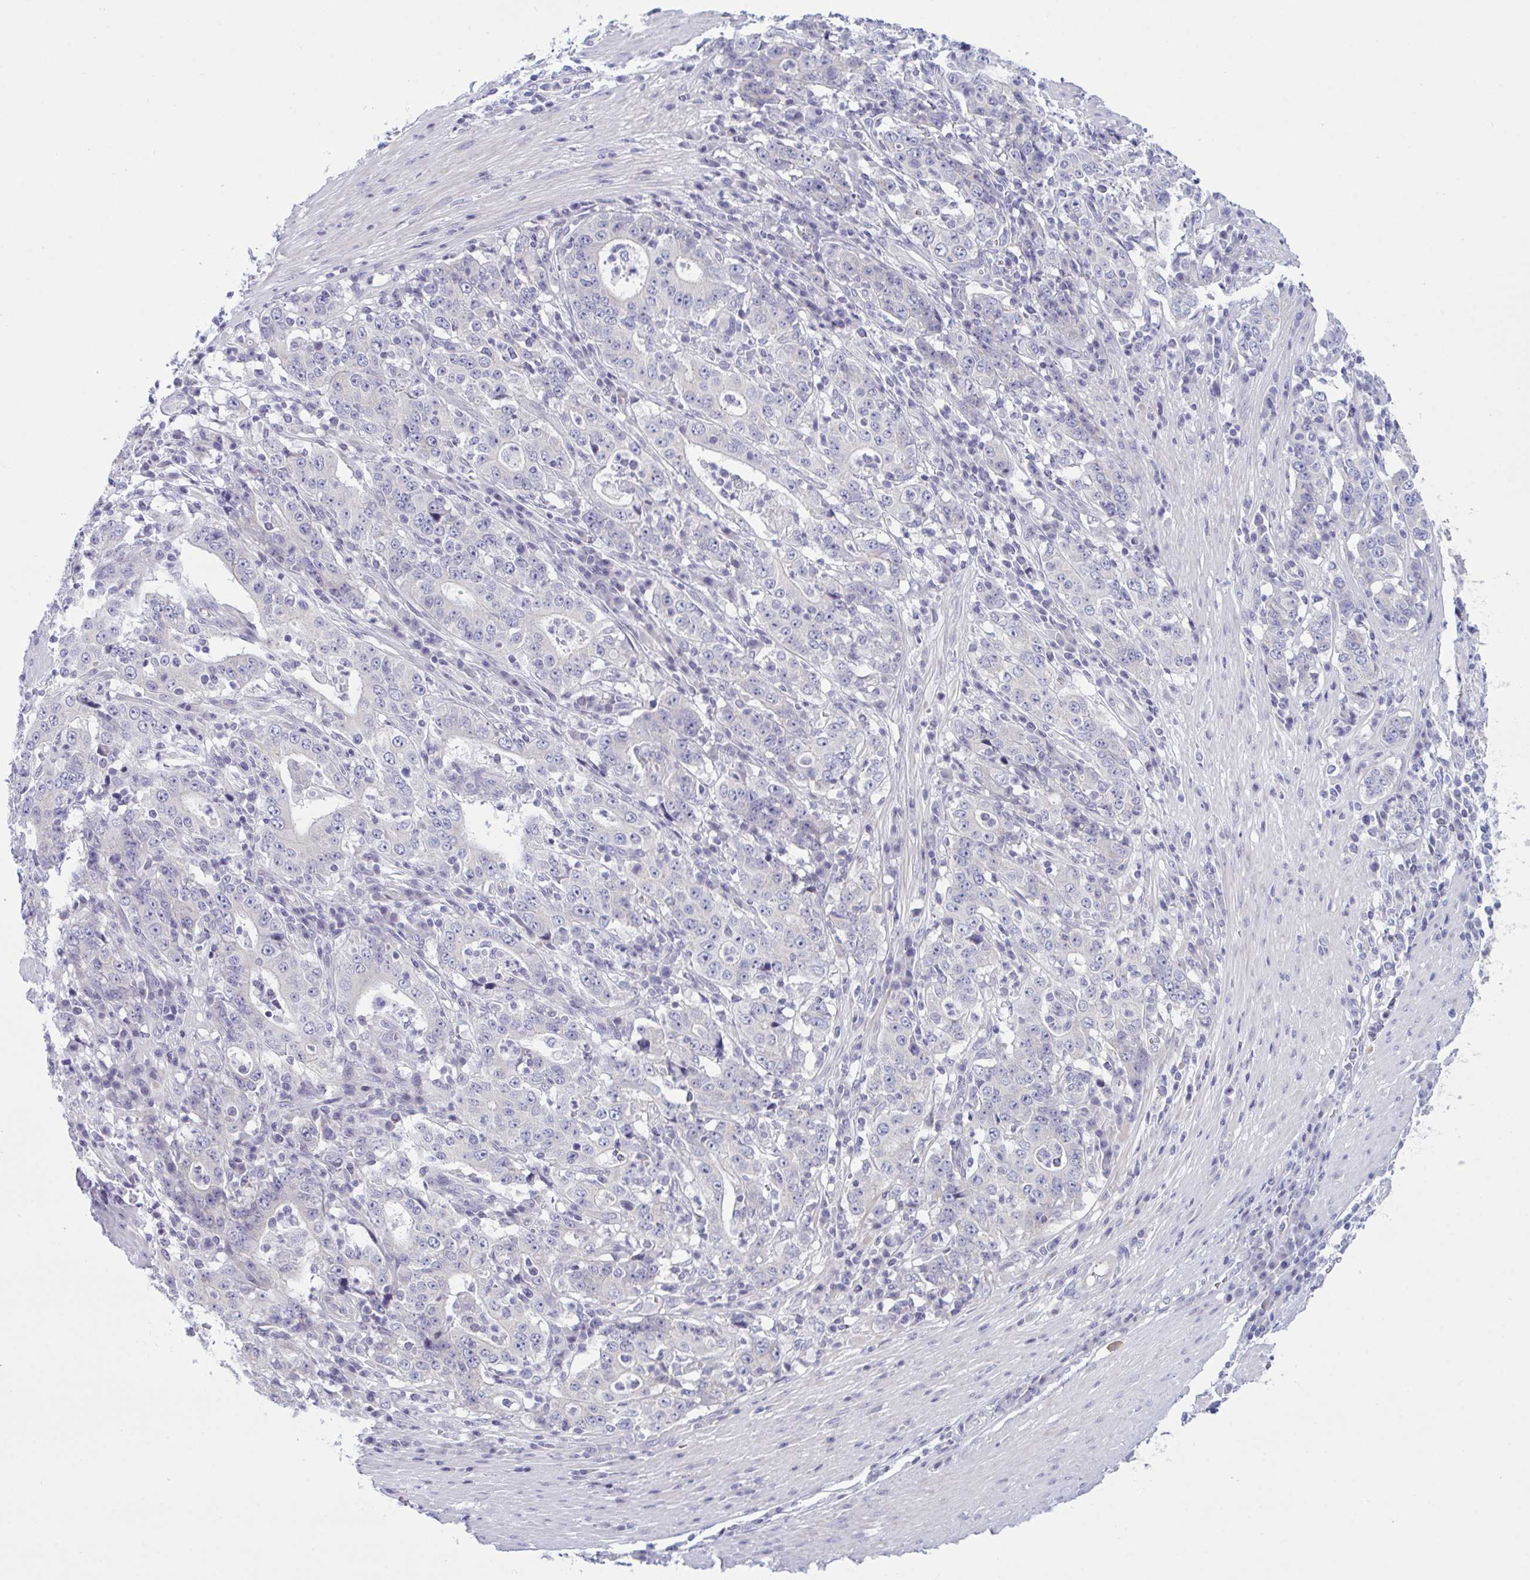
{"staining": {"intensity": "negative", "quantity": "none", "location": "none"}, "tissue": "stomach cancer", "cell_type": "Tumor cells", "image_type": "cancer", "snomed": [{"axis": "morphology", "description": "Normal tissue, NOS"}, {"axis": "morphology", "description": "Adenocarcinoma, NOS"}, {"axis": "topography", "description": "Stomach, upper"}, {"axis": "topography", "description": "Stomach"}], "caption": "This is a histopathology image of immunohistochemistry (IHC) staining of stomach cancer (adenocarcinoma), which shows no expression in tumor cells.", "gene": "NAA30", "patient": {"sex": "male", "age": 59}}